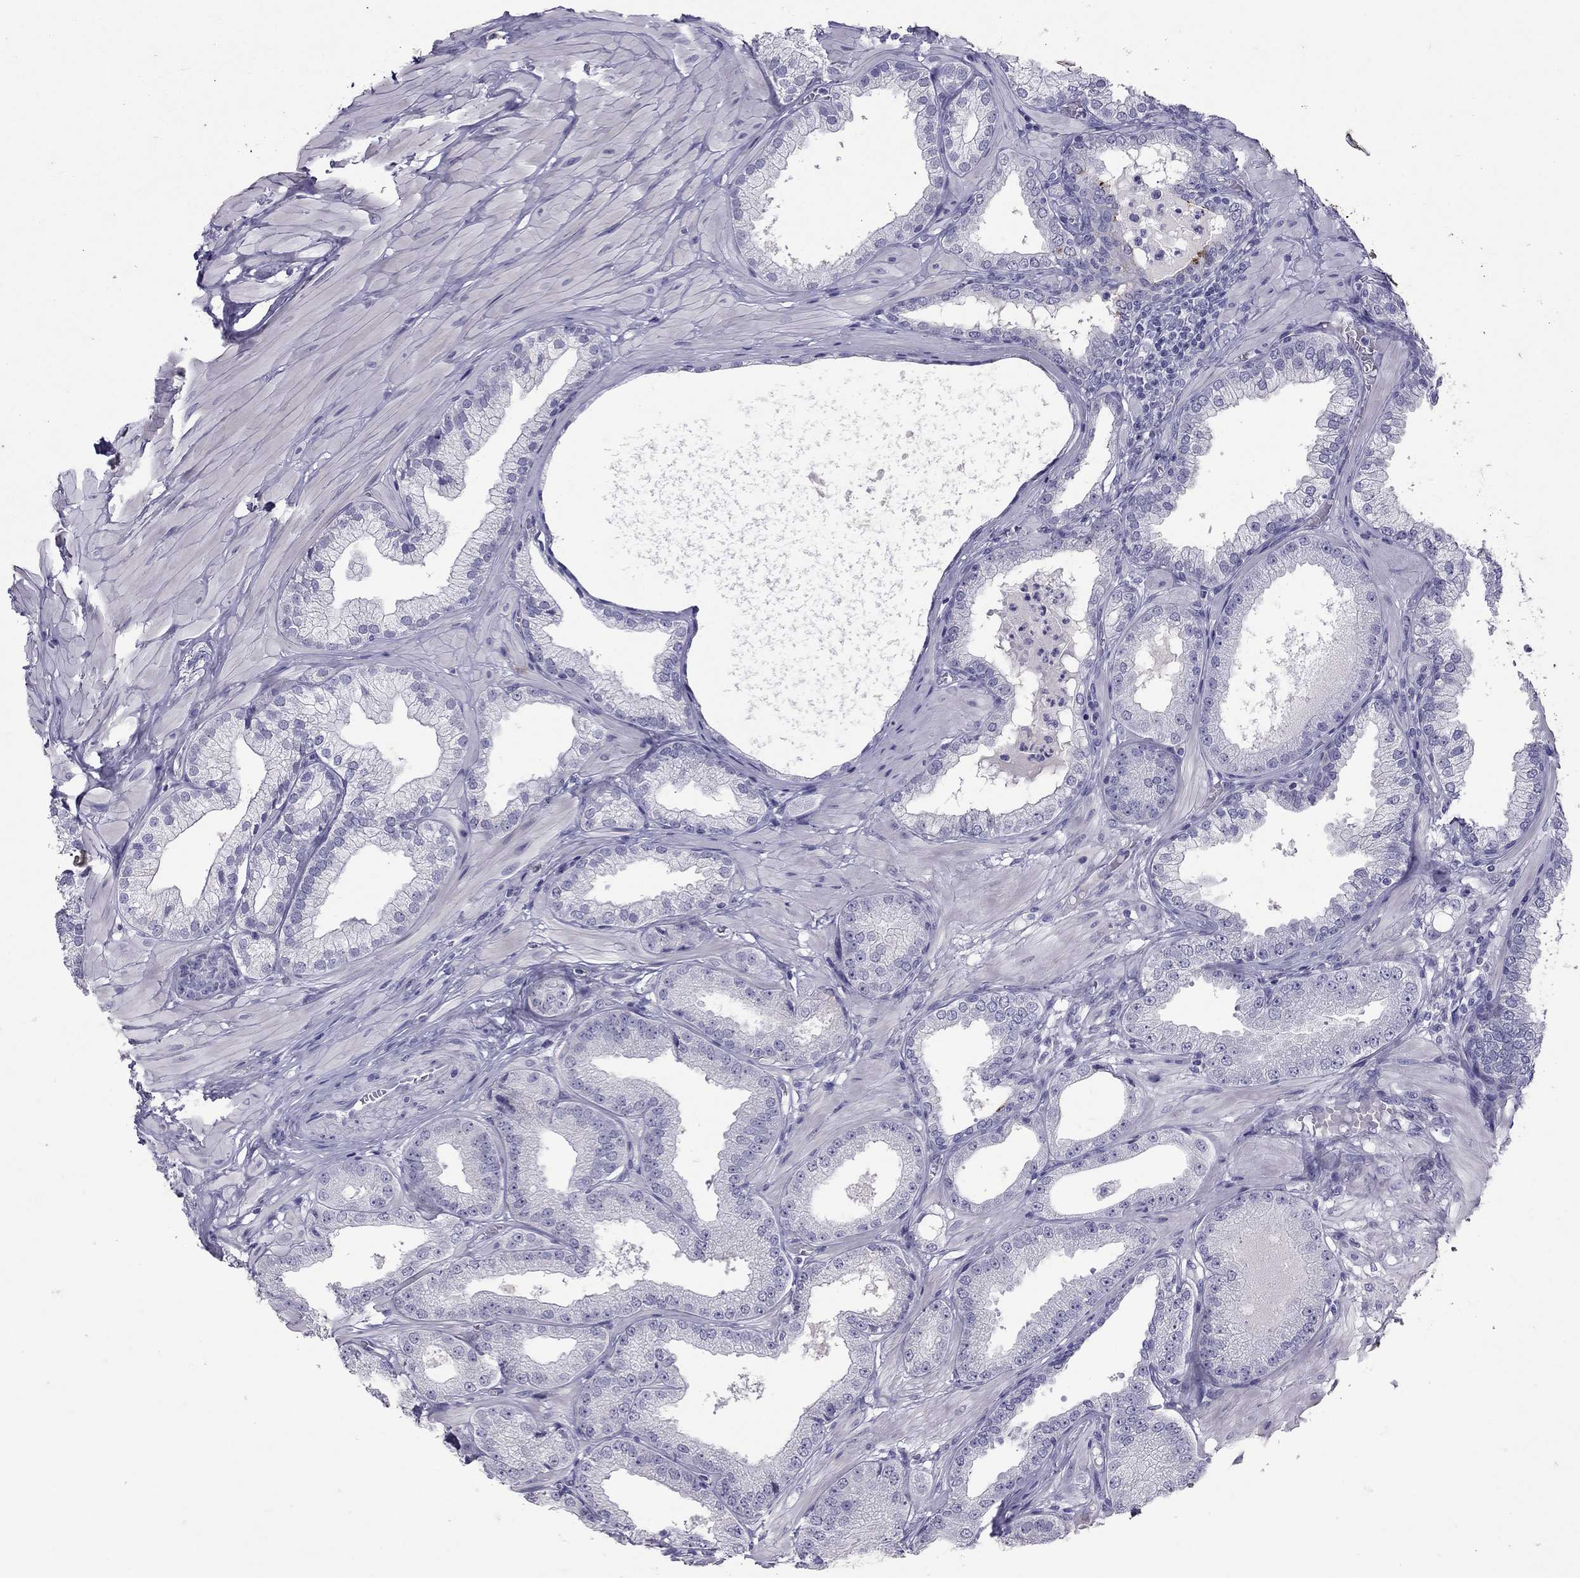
{"staining": {"intensity": "negative", "quantity": "none", "location": "none"}, "tissue": "prostate cancer", "cell_type": "Tumor cells", "image_type": "cancer", "snomed": [{"axis": "morphology", "description": "Adenocarcinoma, Low grade"}, {"axis": "topography", "description": "Prostate"}], "caption": "DAB (3,3'-diaminobenzidine) immunohistochemical staining of adenocarcinoma (low-grade) (prostate) demonstrates no significant positivity in tumor cells.", "gene": "MUC16", "patient": {"sex": "male", "age": 55}}